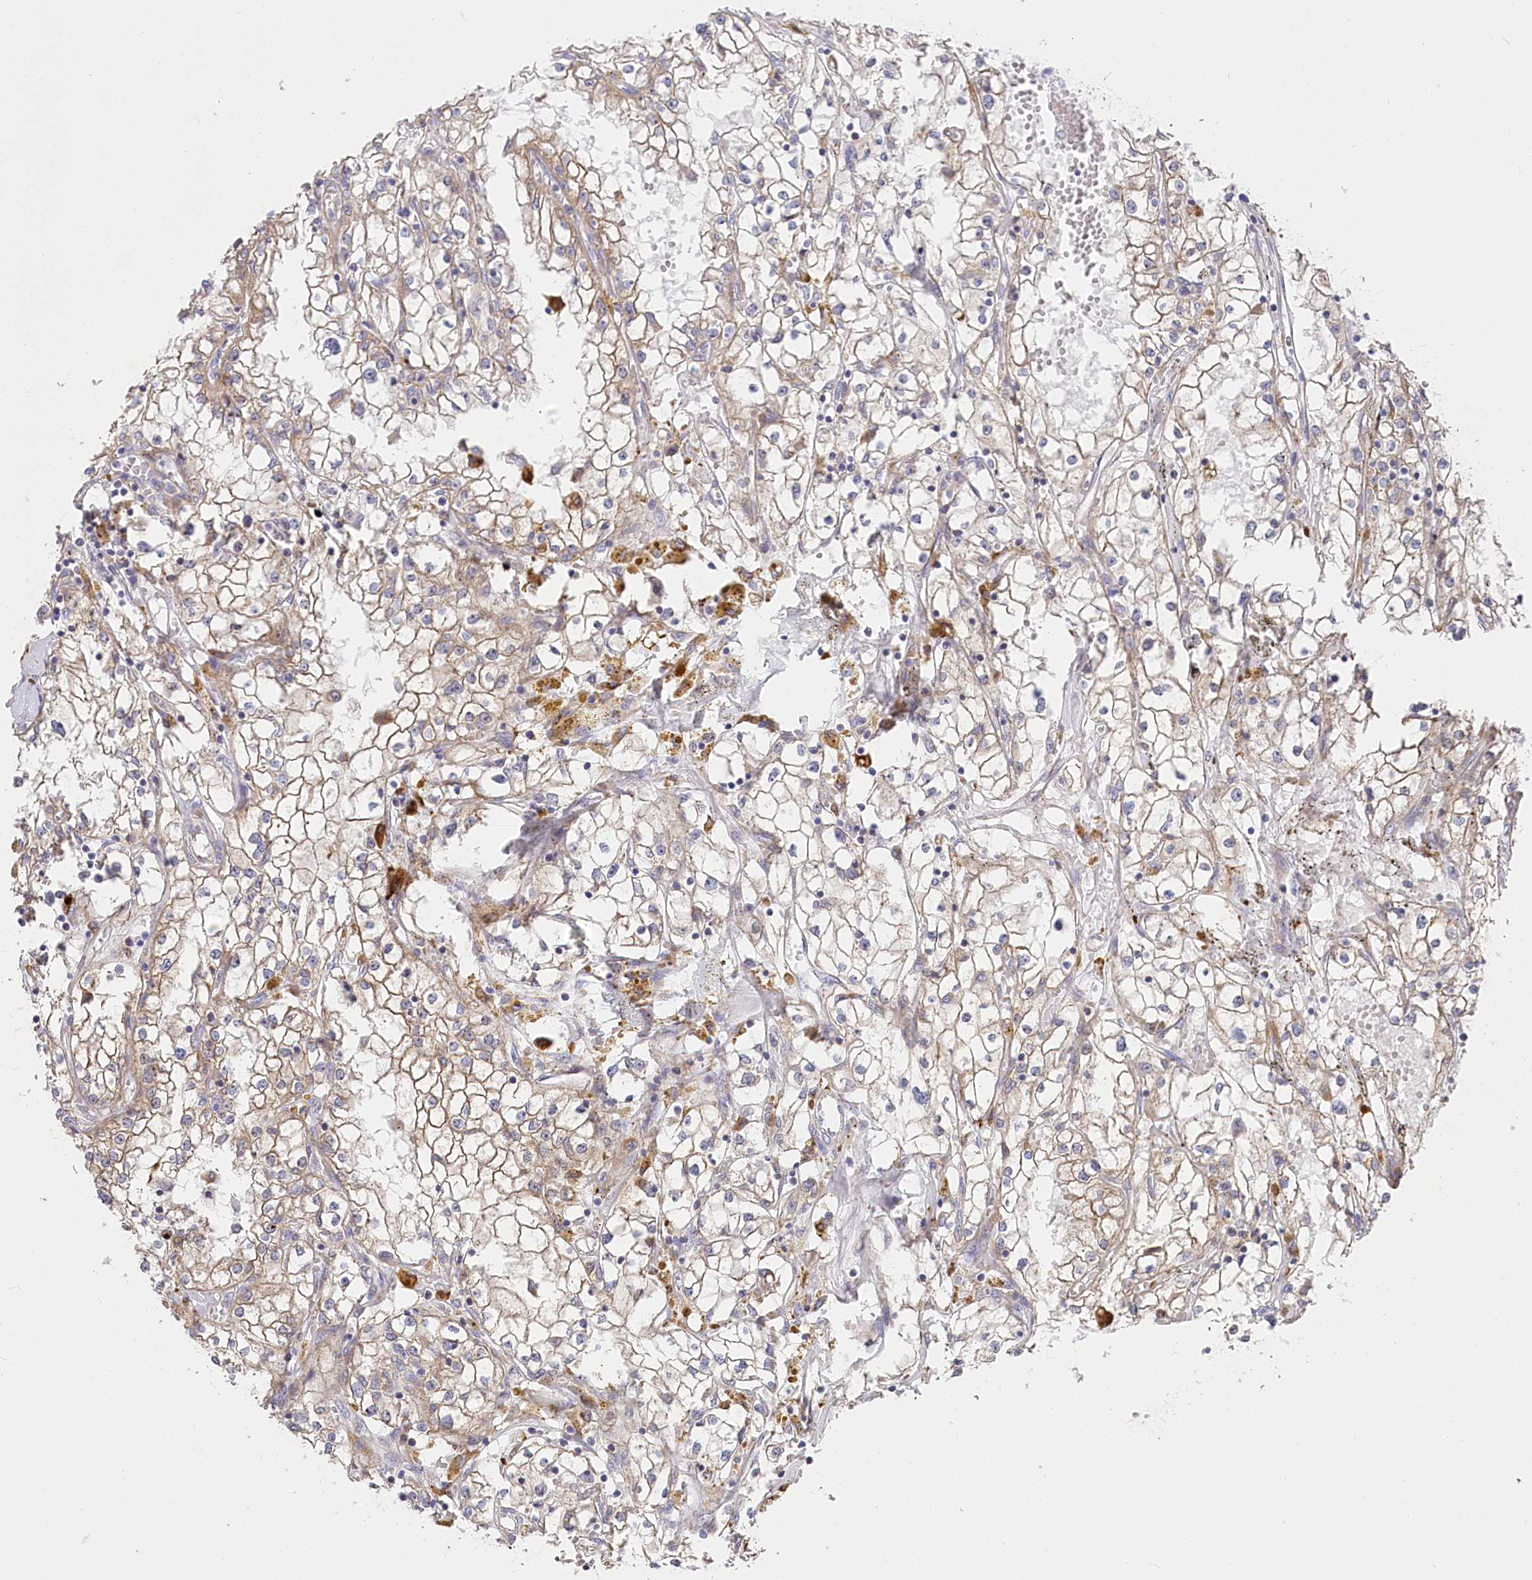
{"staining": {"intensity": "weak", "quantity": "25%-75%", "location": "cytoplasmic/membranous"}, "tissue": "renal cancer", "cell_type": "Tumor cells", "image_type": "cancer", "snomed": [{"axis": "morphology", "description": "Adenocarcinoma, NOS"}, {"axis": "topography", "description": "Kidney"}], "caption": "Human renal cancer stained for a protein (brown) shows weak cytoplasmic/membranous positive expression in about 25%-75% of tumor cells.", "gene": "POGLUT1", "patient": {"sex": "male", "age": 56}}